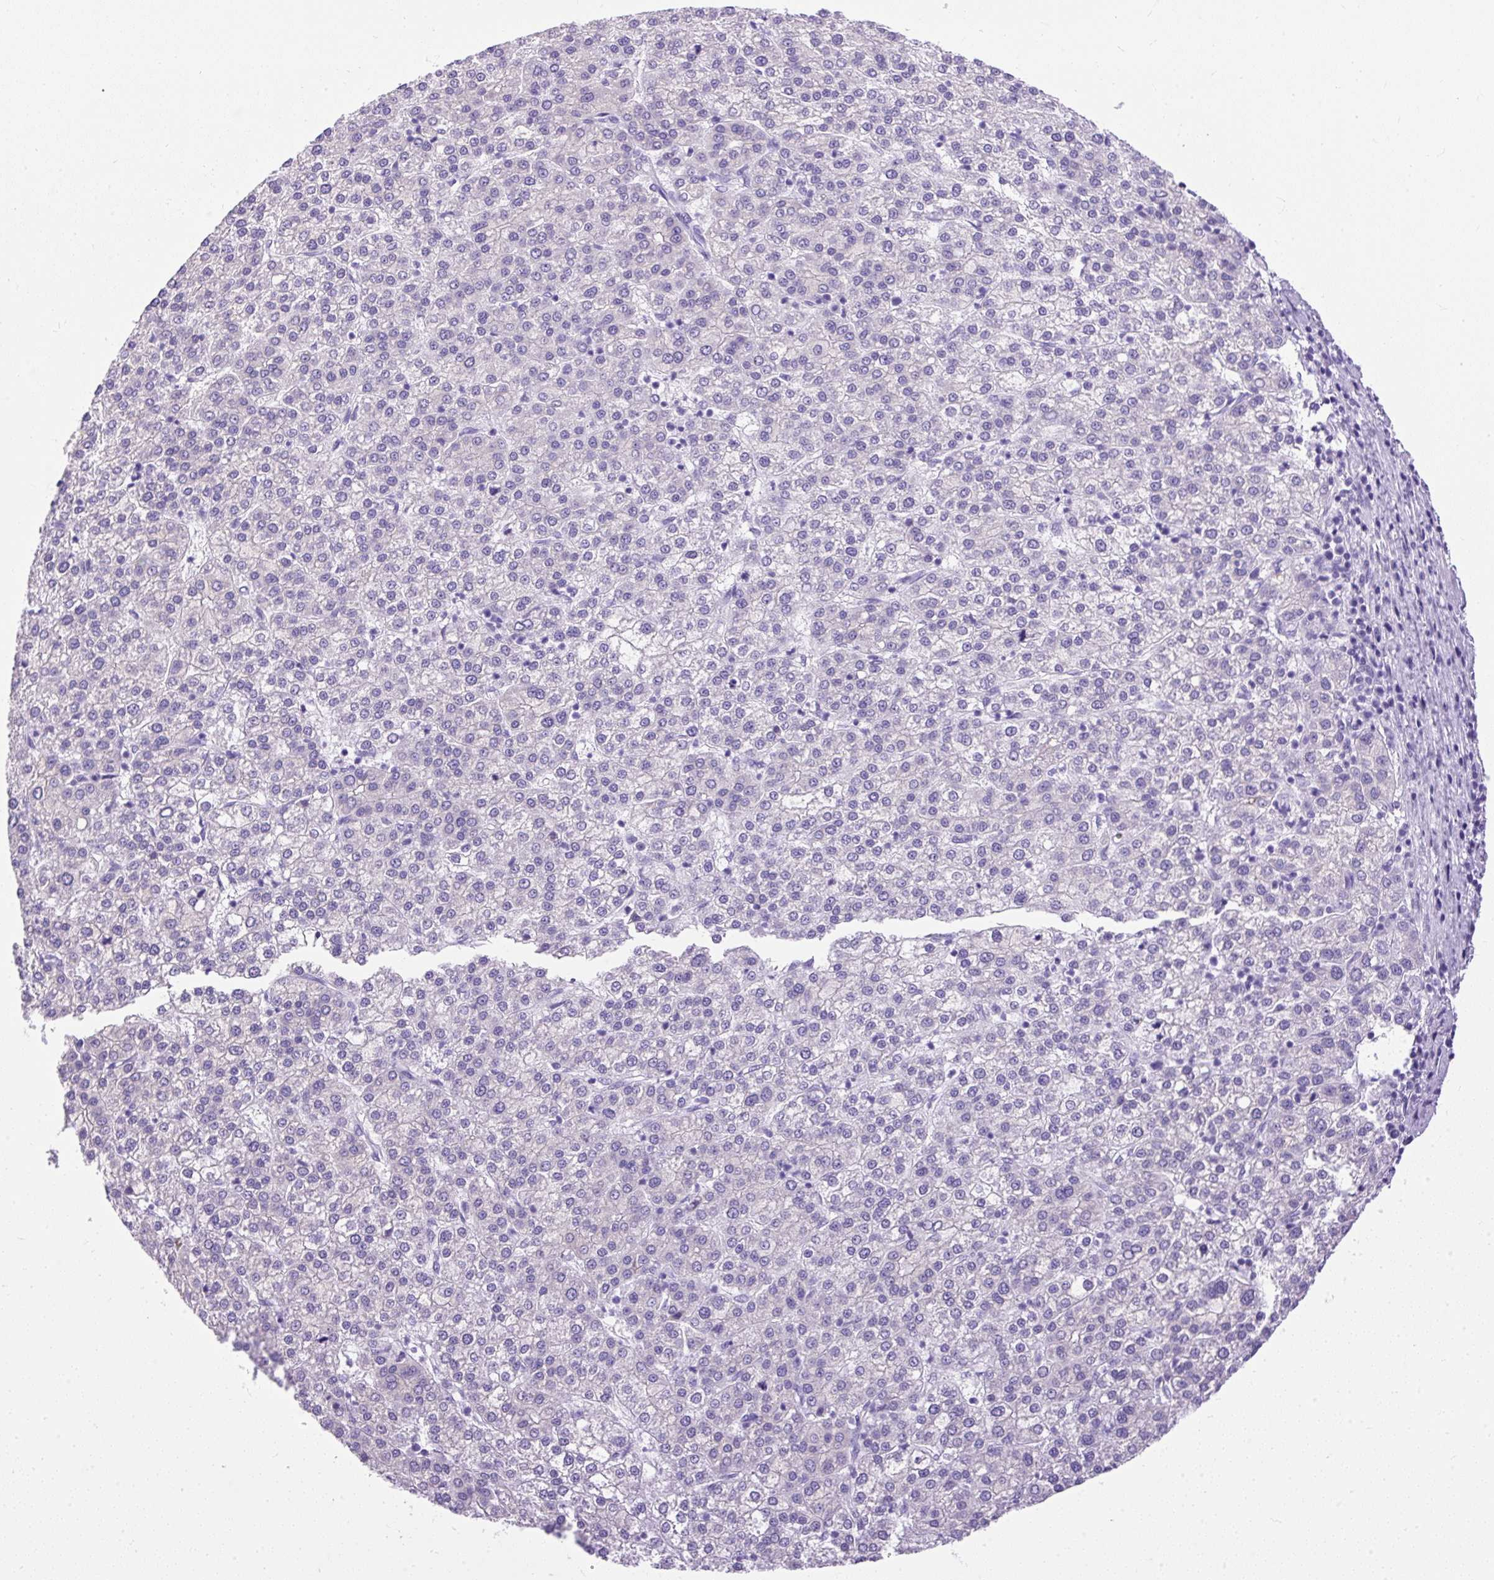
{"staining": {"intensity": "negative", "quantity": "none", "location": "none"}, "tissue": "liver cancer", "cell_type": "Tumor cells", "image_type": "cancer", "snomed": [{"axis": "morphology", "description": "Carcinoma, Hepatocellular, NOS"}, {"axis": "topography", "description": "Liver"}], "caption": "Photomicrograph shows no protein positivity in tumor cells of liver cancer tissue. (DAB (3,3'-diaminobenzidine) immunohistochemistry with hematoxylin counter stain).", "gene": "UPP1", "patient": {"sex": "female", "age": 58}}